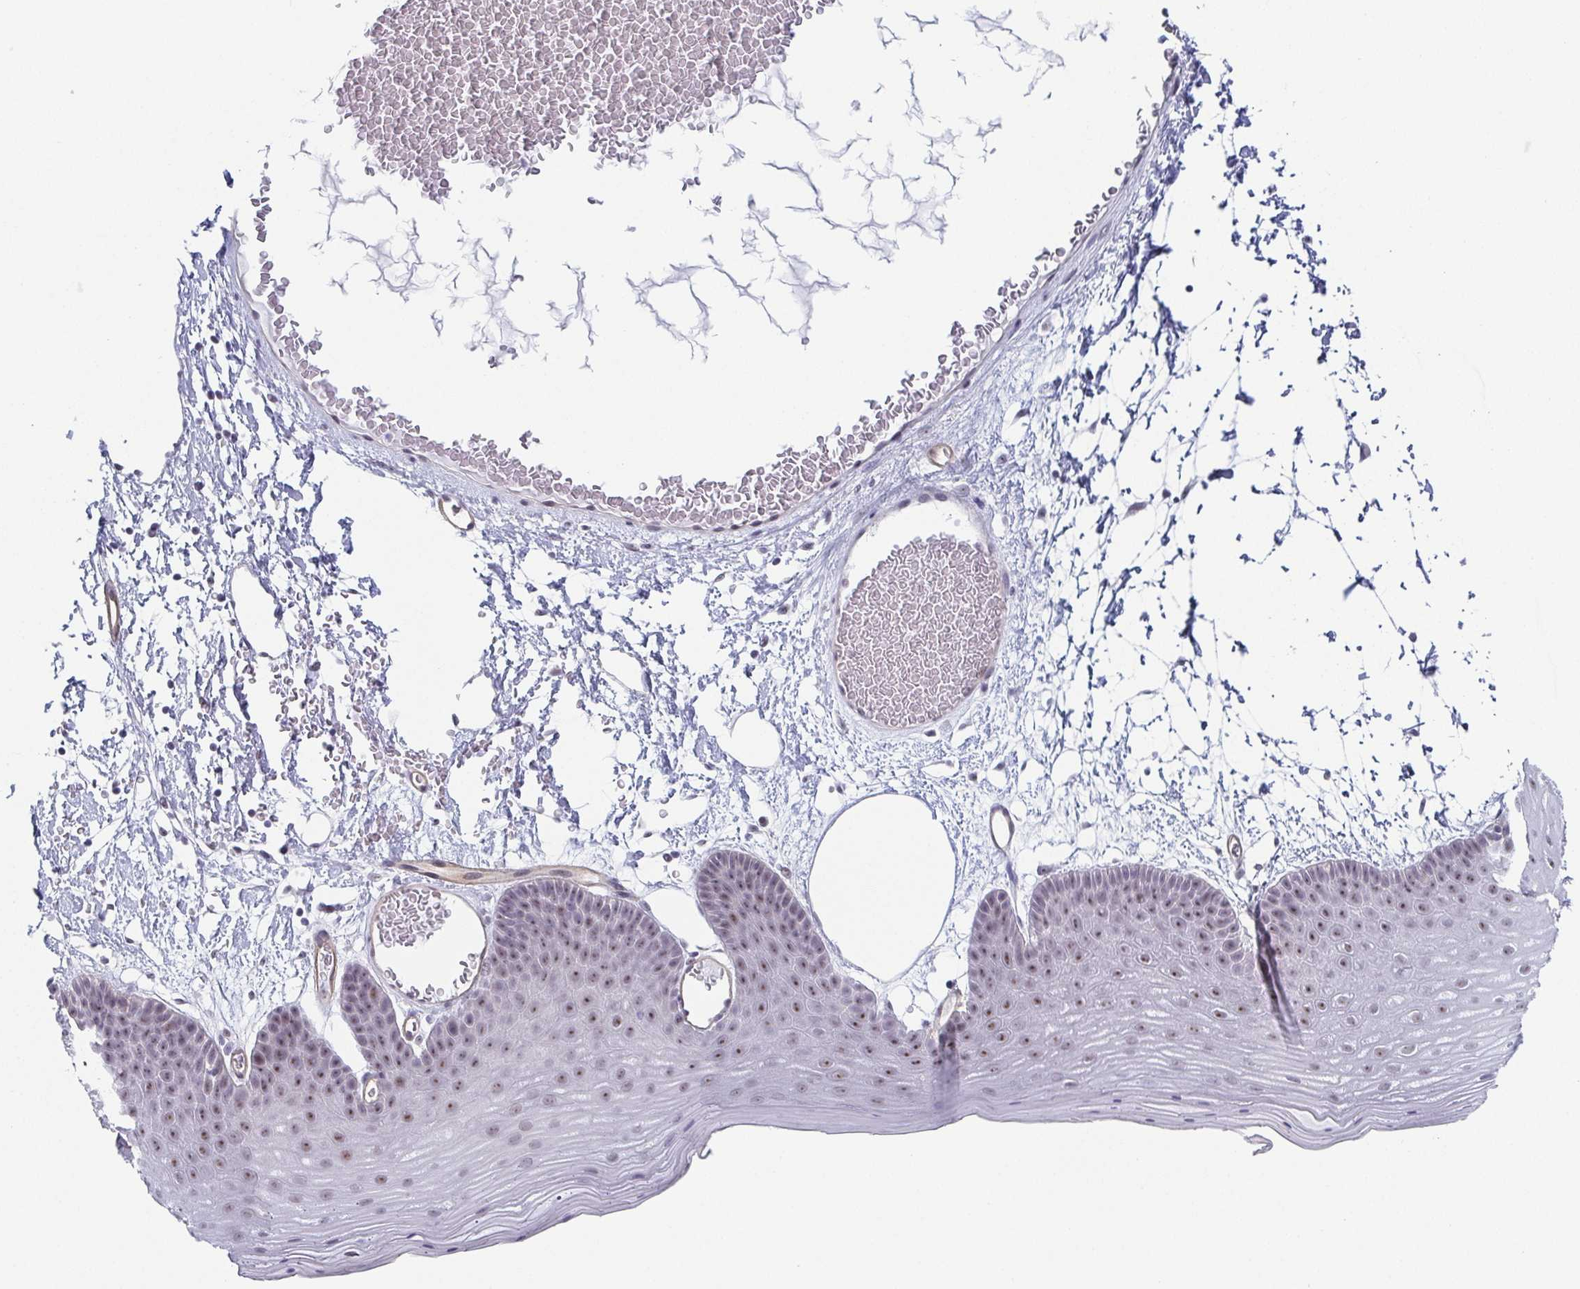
{"staining": {"intensity": "moderate", "quantity": "25%-75%", "location": "nuclear"}, "tissue": "skin", "cell_type": "Epidermal cells", "image_type": "normal", "snomed": [{"axis": "morphology", "description": "Normal tissue, NOS"}, {"axis": "topography", "description": "Anal"}], "caption": "Brown immunohistochemical staining in normal human skin demonstrates moderate nuclear expression in approximately 25%-75% of epidermal cells.", "gene": "EXOSC7", "patient": {"sex": "male", "age": 53}}